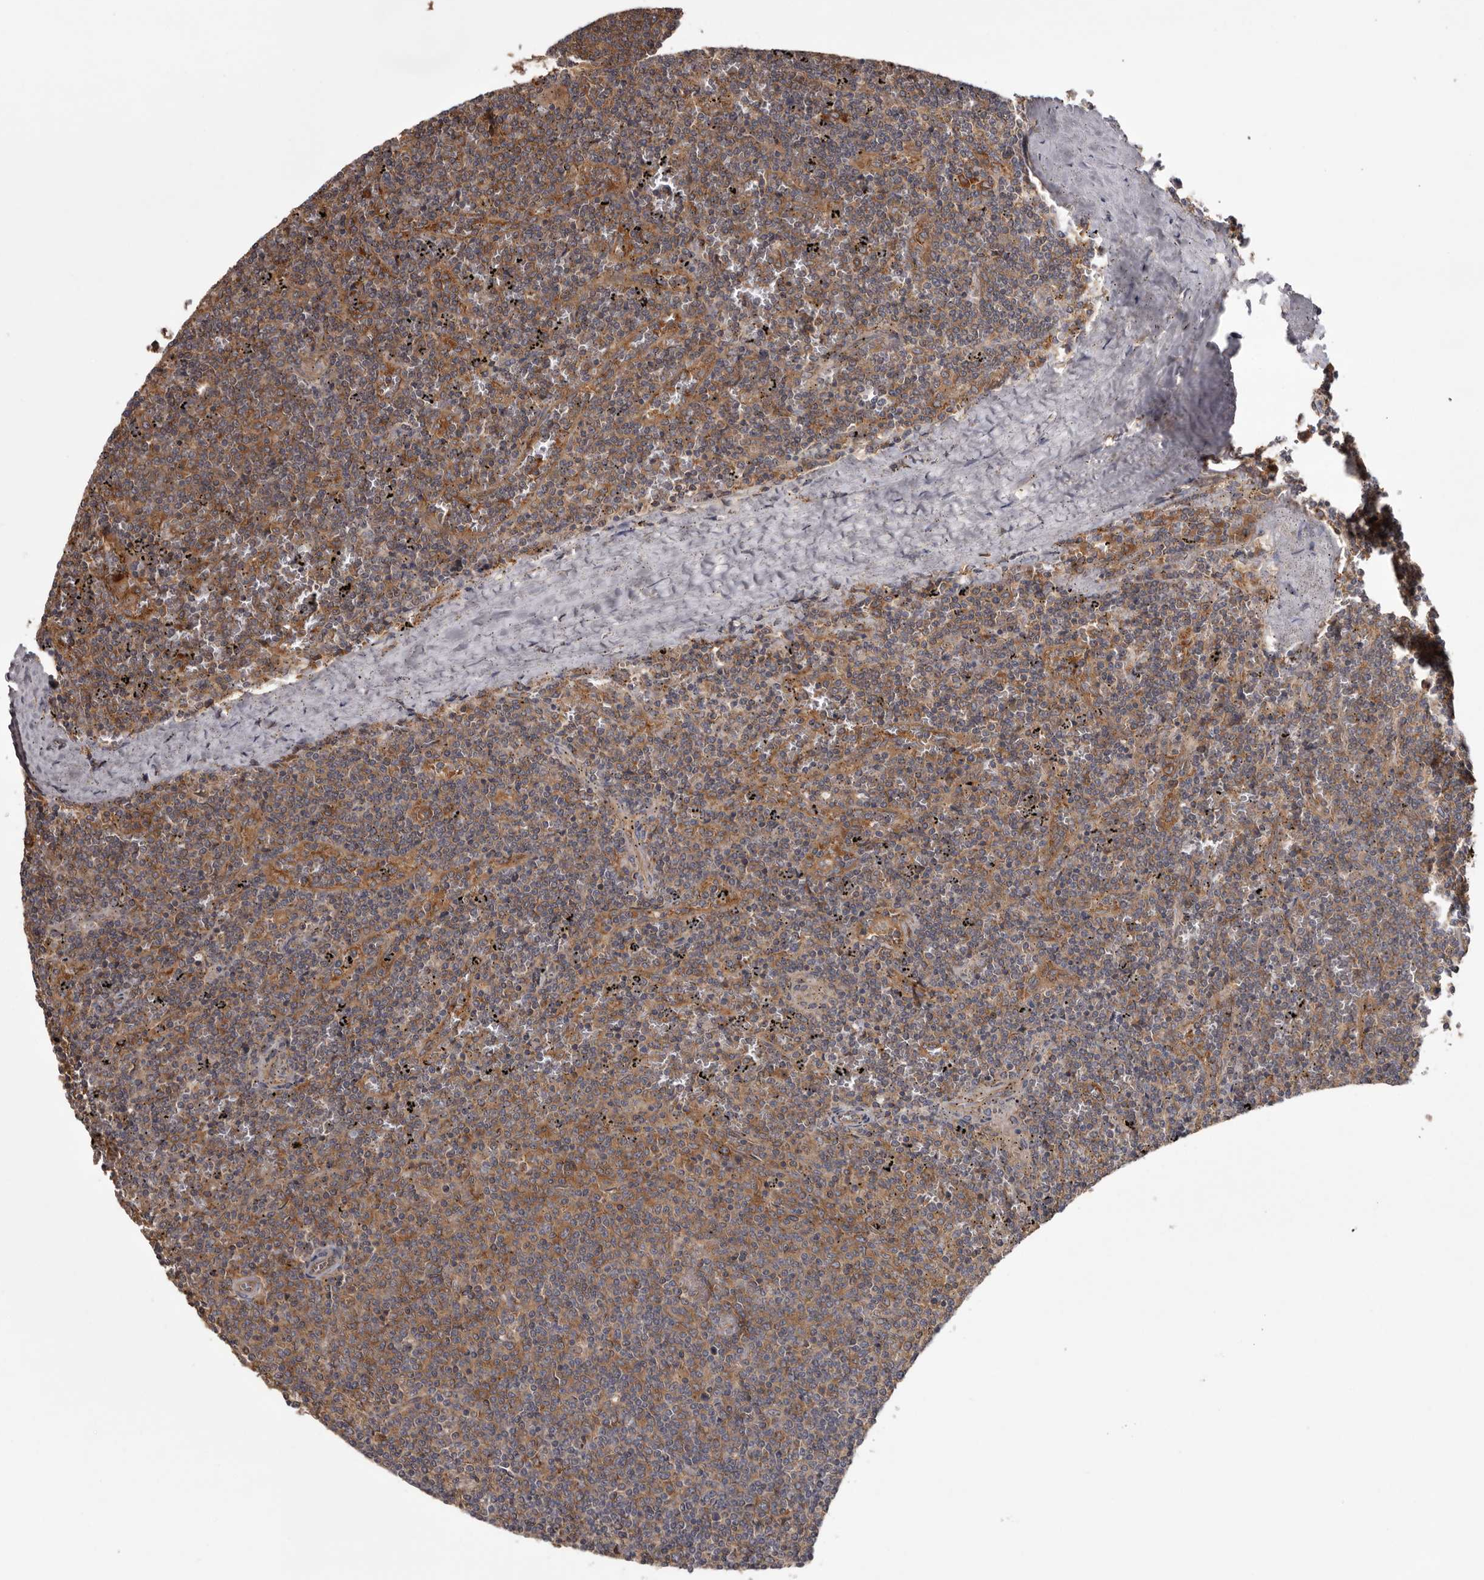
{"staining": {"intensity": "weak", "quantity": "25%-75%", "location": "cytoplasmic/membranous"}, "tissue": "lymphoma", "cell_type": "Tumor cells", "image_type": "cancer", "snomed": [{"axis": "morphology", "description": "Malignant lymphoma, non-Hodgkin's type, Low grade"}, {"axis": "topography", "description": "Spleen"}], "caption": "Approximately 25%-75% of tumor cells in low-grade malignant lymphoma, non-Hodgkin's type reveal weak cytoplasmic/membranous protein expression as visualized by brown immunohistochemical staining.", "gene": "DARS1", "patient": {"sex": "female", "age": 50}}